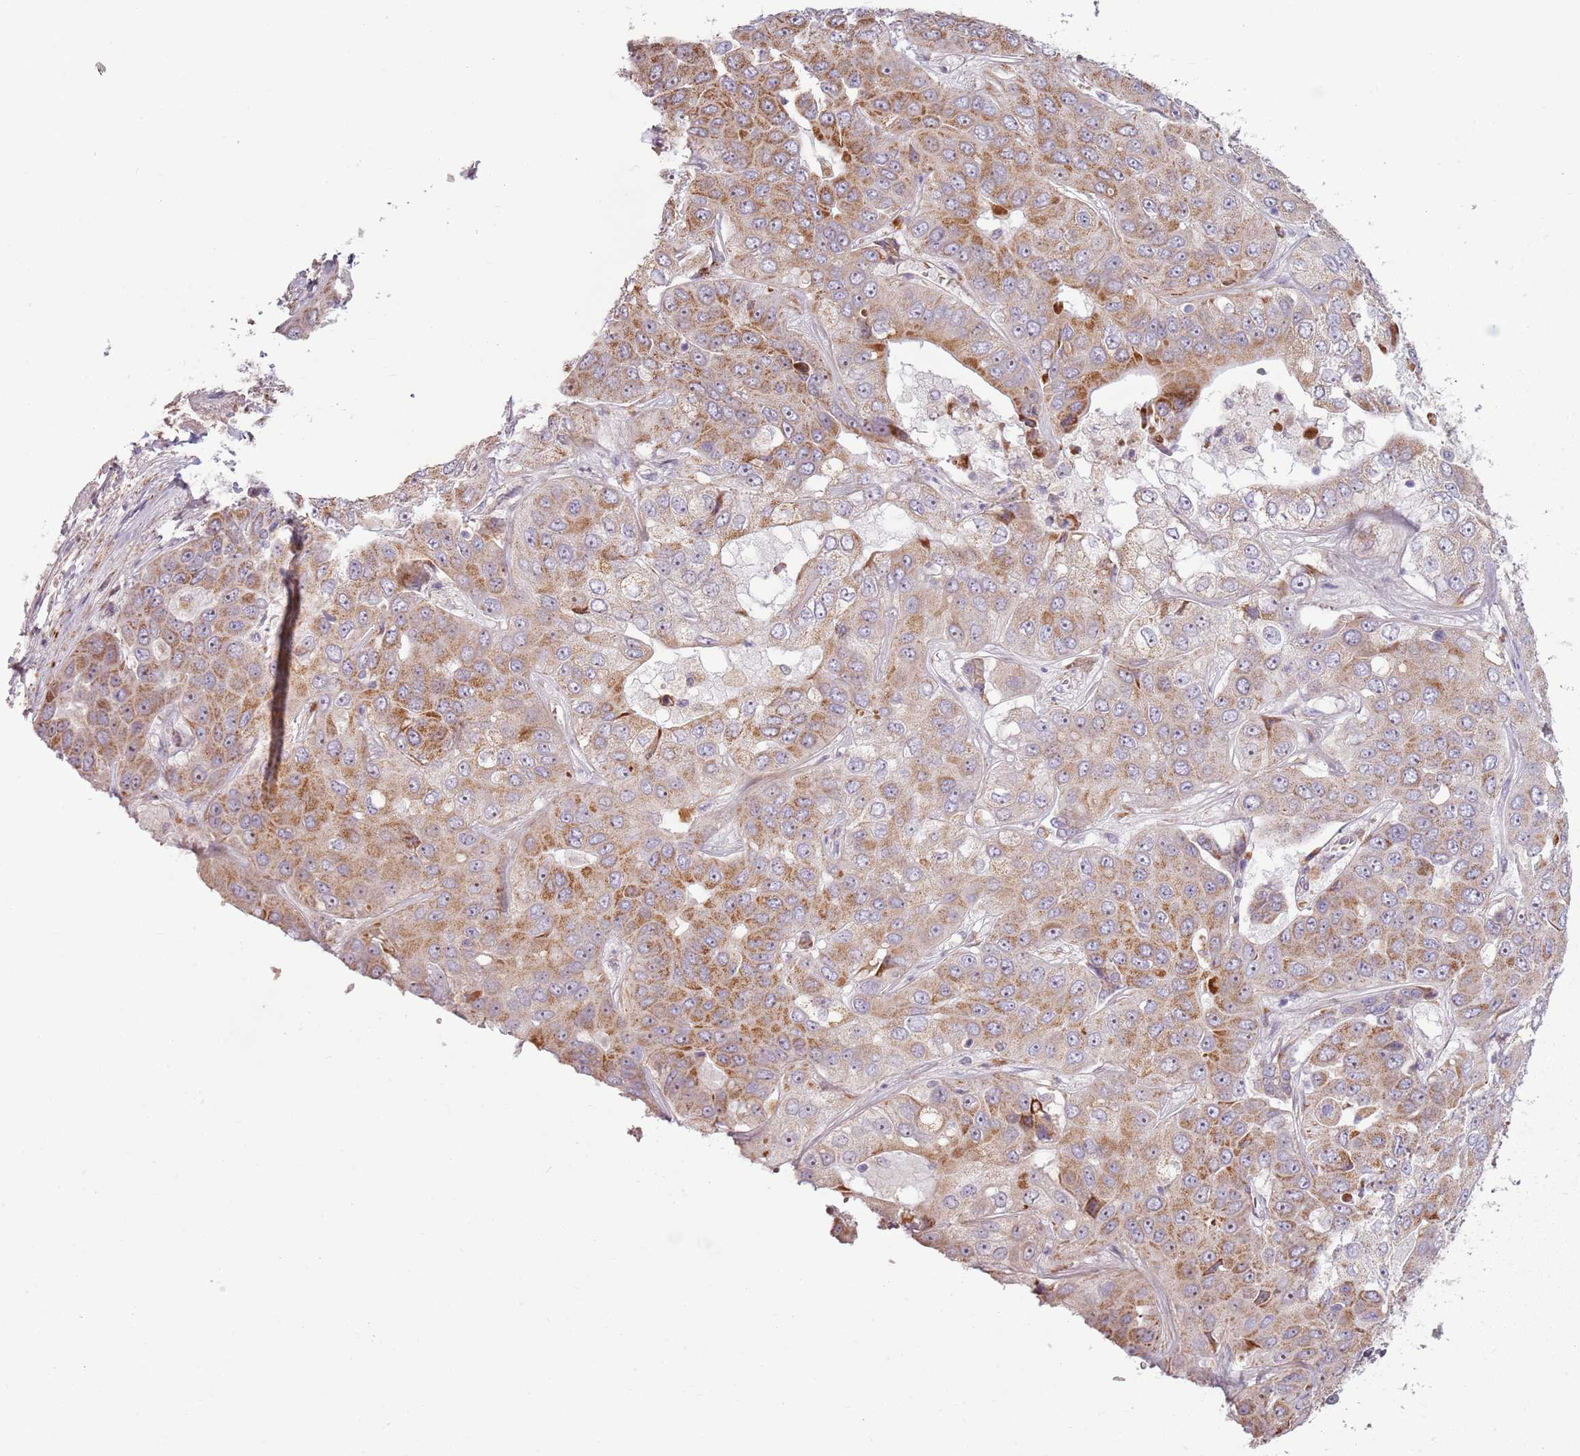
{"staining": {"intensity": "moderate", "quantity": "25%-75%", "location": "cytoplasmic/membranous"}, "tissue": "liver cancer", "cell_type": "Tumor cells", "image_type": "cancer", "snomed": [{"axis": "morphology", "description": "Cholangiocarcinoma"}, {"axis": "topography", "description": "Liver"}], "caption": "Protein expression by immunohistochemistry (IHC) exhibits moderate cytoplasmic/membranous staining in approximately 25%-75% of tumor cells in liver cancer.", "gene": "ZNF530", "patient": {"sex": "female", "age": 52}}